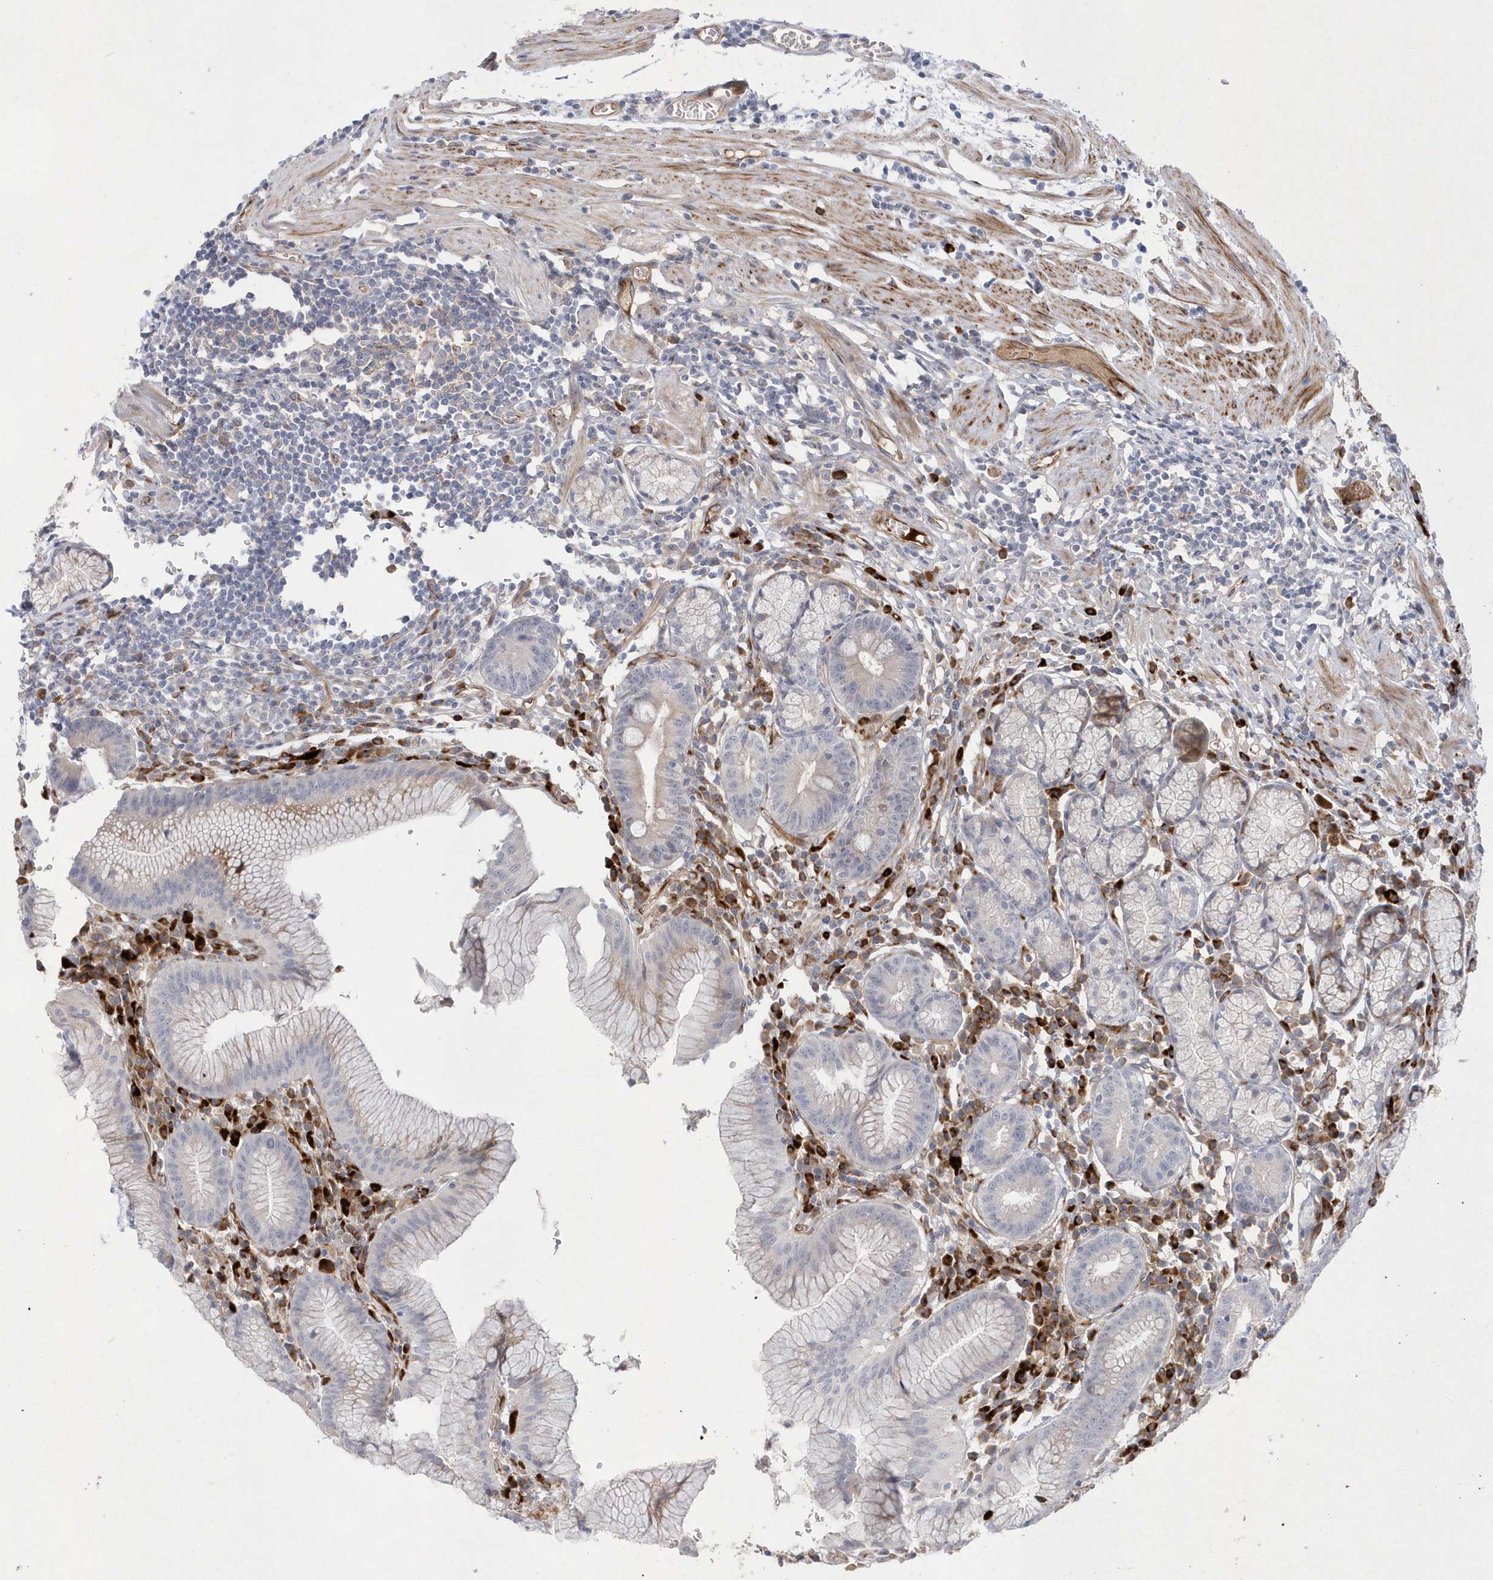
{"staining": {"intensity": "negative", "quantity": "none", "location": "none"}, "tissue": "stomach", "cell_type": "Glandular cells", "image_type": "normal", "snomed": [{"axis": "morphology", "description": "Normal tissue, NOS"}, {"axis": "topography", "description": "Stomach"}], "caption": "A photomicrograph of stomach stained for a protein displays no brown staining in glandular cells. (DAB (3,3'-diaminobenzidine) immunohistochemistry (IHC) visualized using brightfield microscopy, high magnification).", "gene": "TMEM132B", "patient": {"sex": "male", "age": 55}}